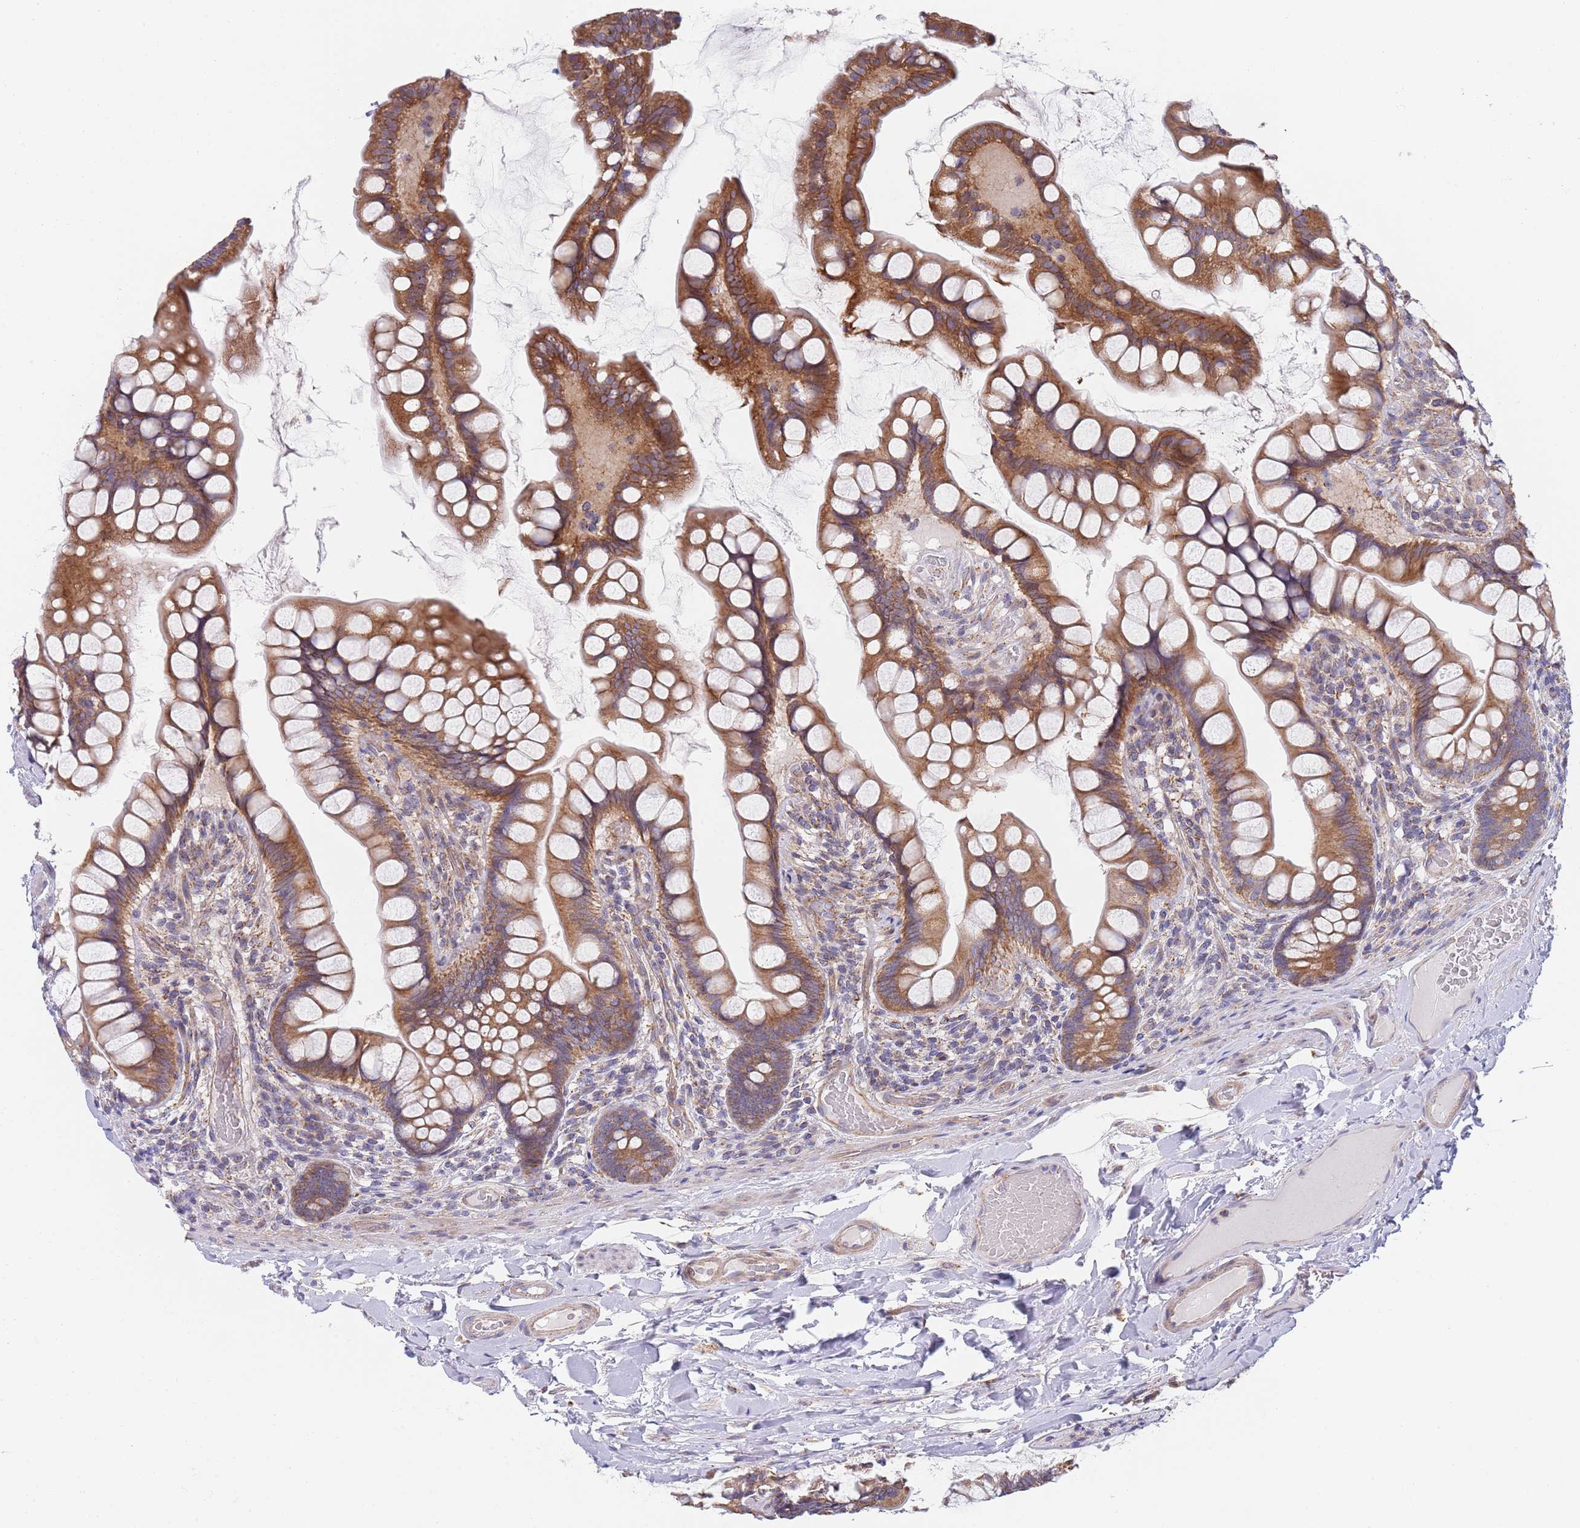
{"staining": {"intensity": "moderate", "quantity": ">75%", "location": "cytoplasmic/membranous"}, "tissue": "small intestine", "cell_type": "Glandular cells", "image_type": "normal", "snomed": [{"axis": "morphology", "description": "Normal tissue, NOS"}, {"axis": "topography", "description": "Small intestine"}], "caption": "Brown immunohistochemical staining in unremarkable small intestine shows moderate cytoplasmic/membranous positivity in about >75% of glandular cells.", "gene": "PWWP3A", "patient": {"sex": "male", "age": 70}}